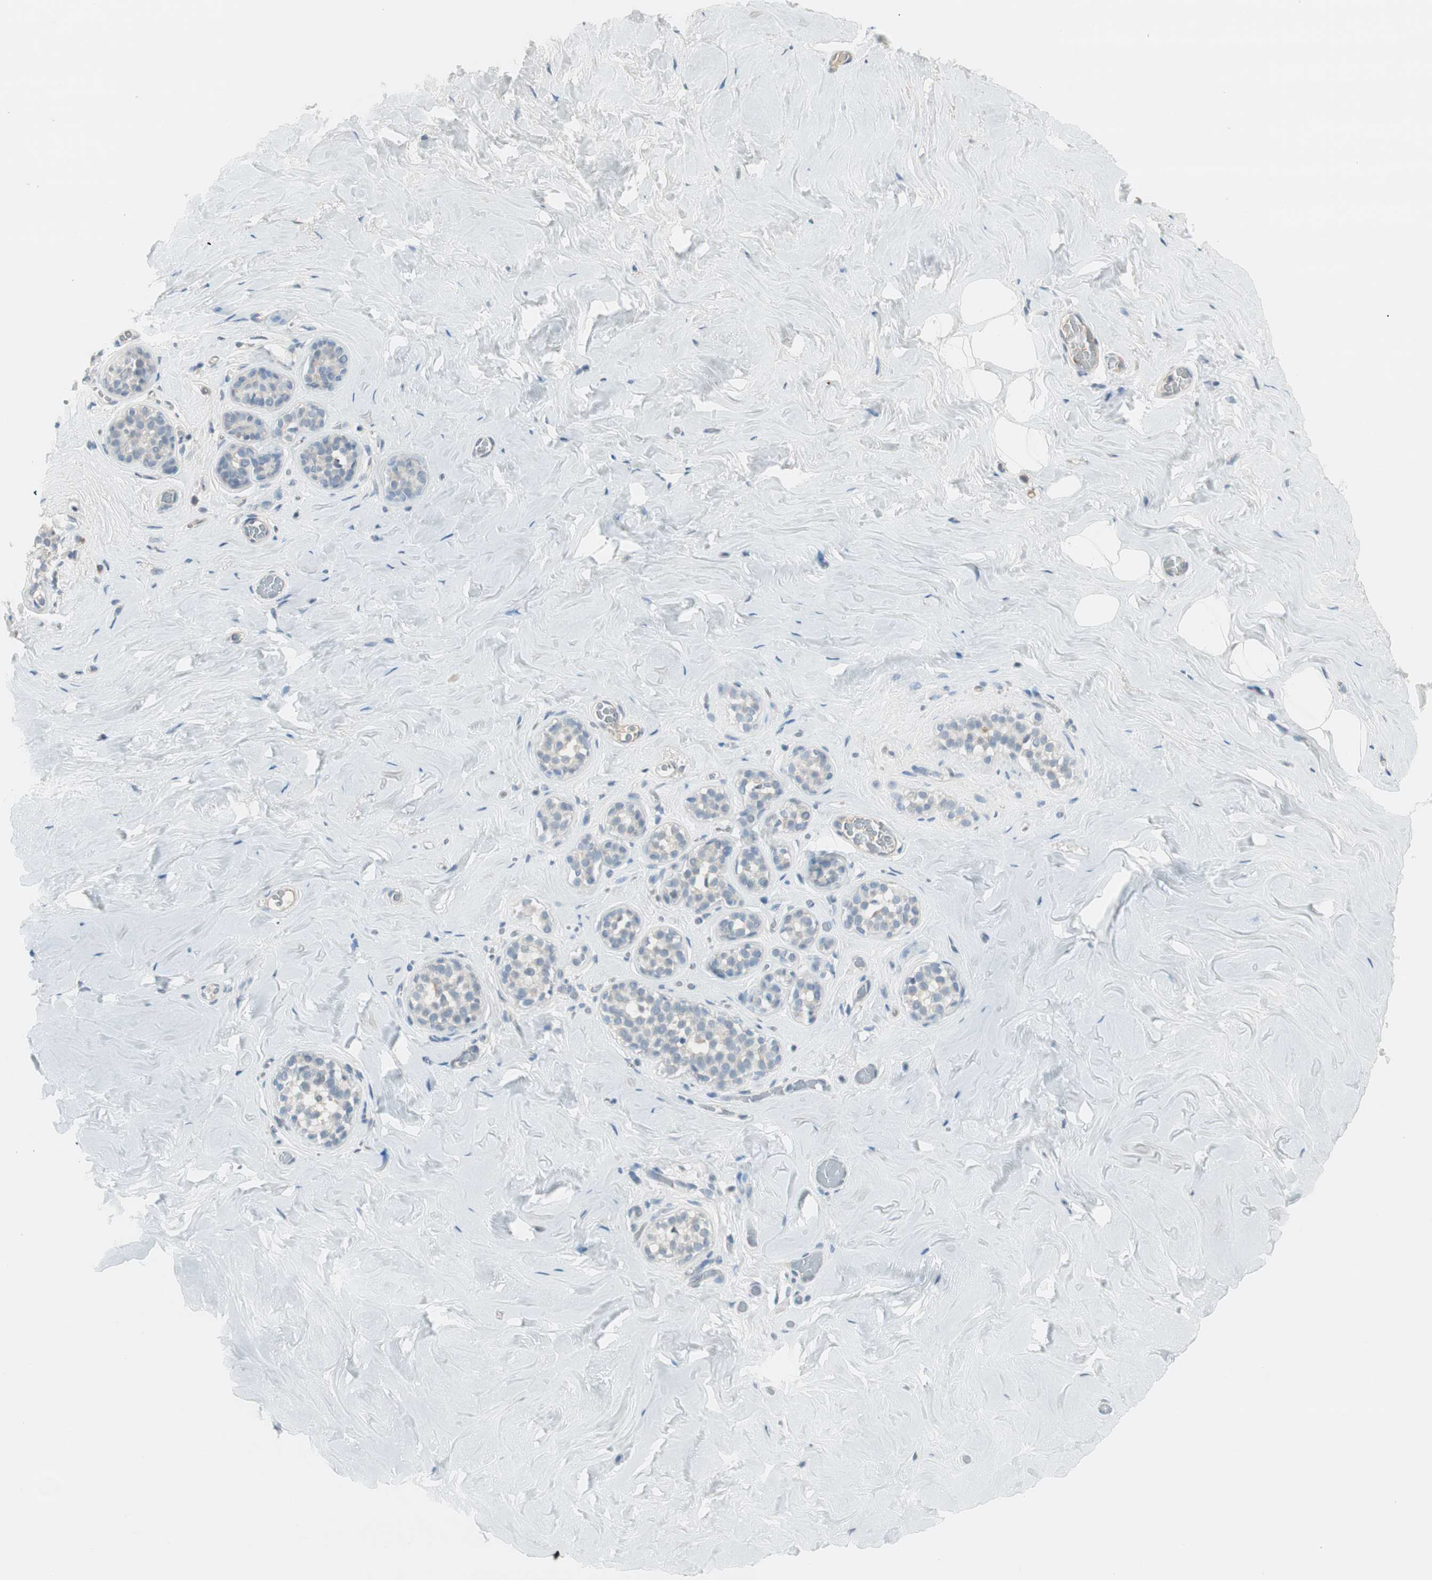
{"staining": {"intensity": "negative", "quantity": "none", "location": "none"}, "tissue": "breast", "cell_type": "Adipocytes", "image_type": "normal", "snomed": [{"axis": "morphology", "description": "Normal tissue, NOS"}, {"axis": "topography", "description": "Breast"}], "caption": "Histopathology image shows no significant protein expression in adipocytes of normal breast. The staining is performed using DAB brown chromogen with nuclei counter-stained in using hematoxylin.", "gene": "EVA1A", "patient": {"sex": "female", "age": 75}}